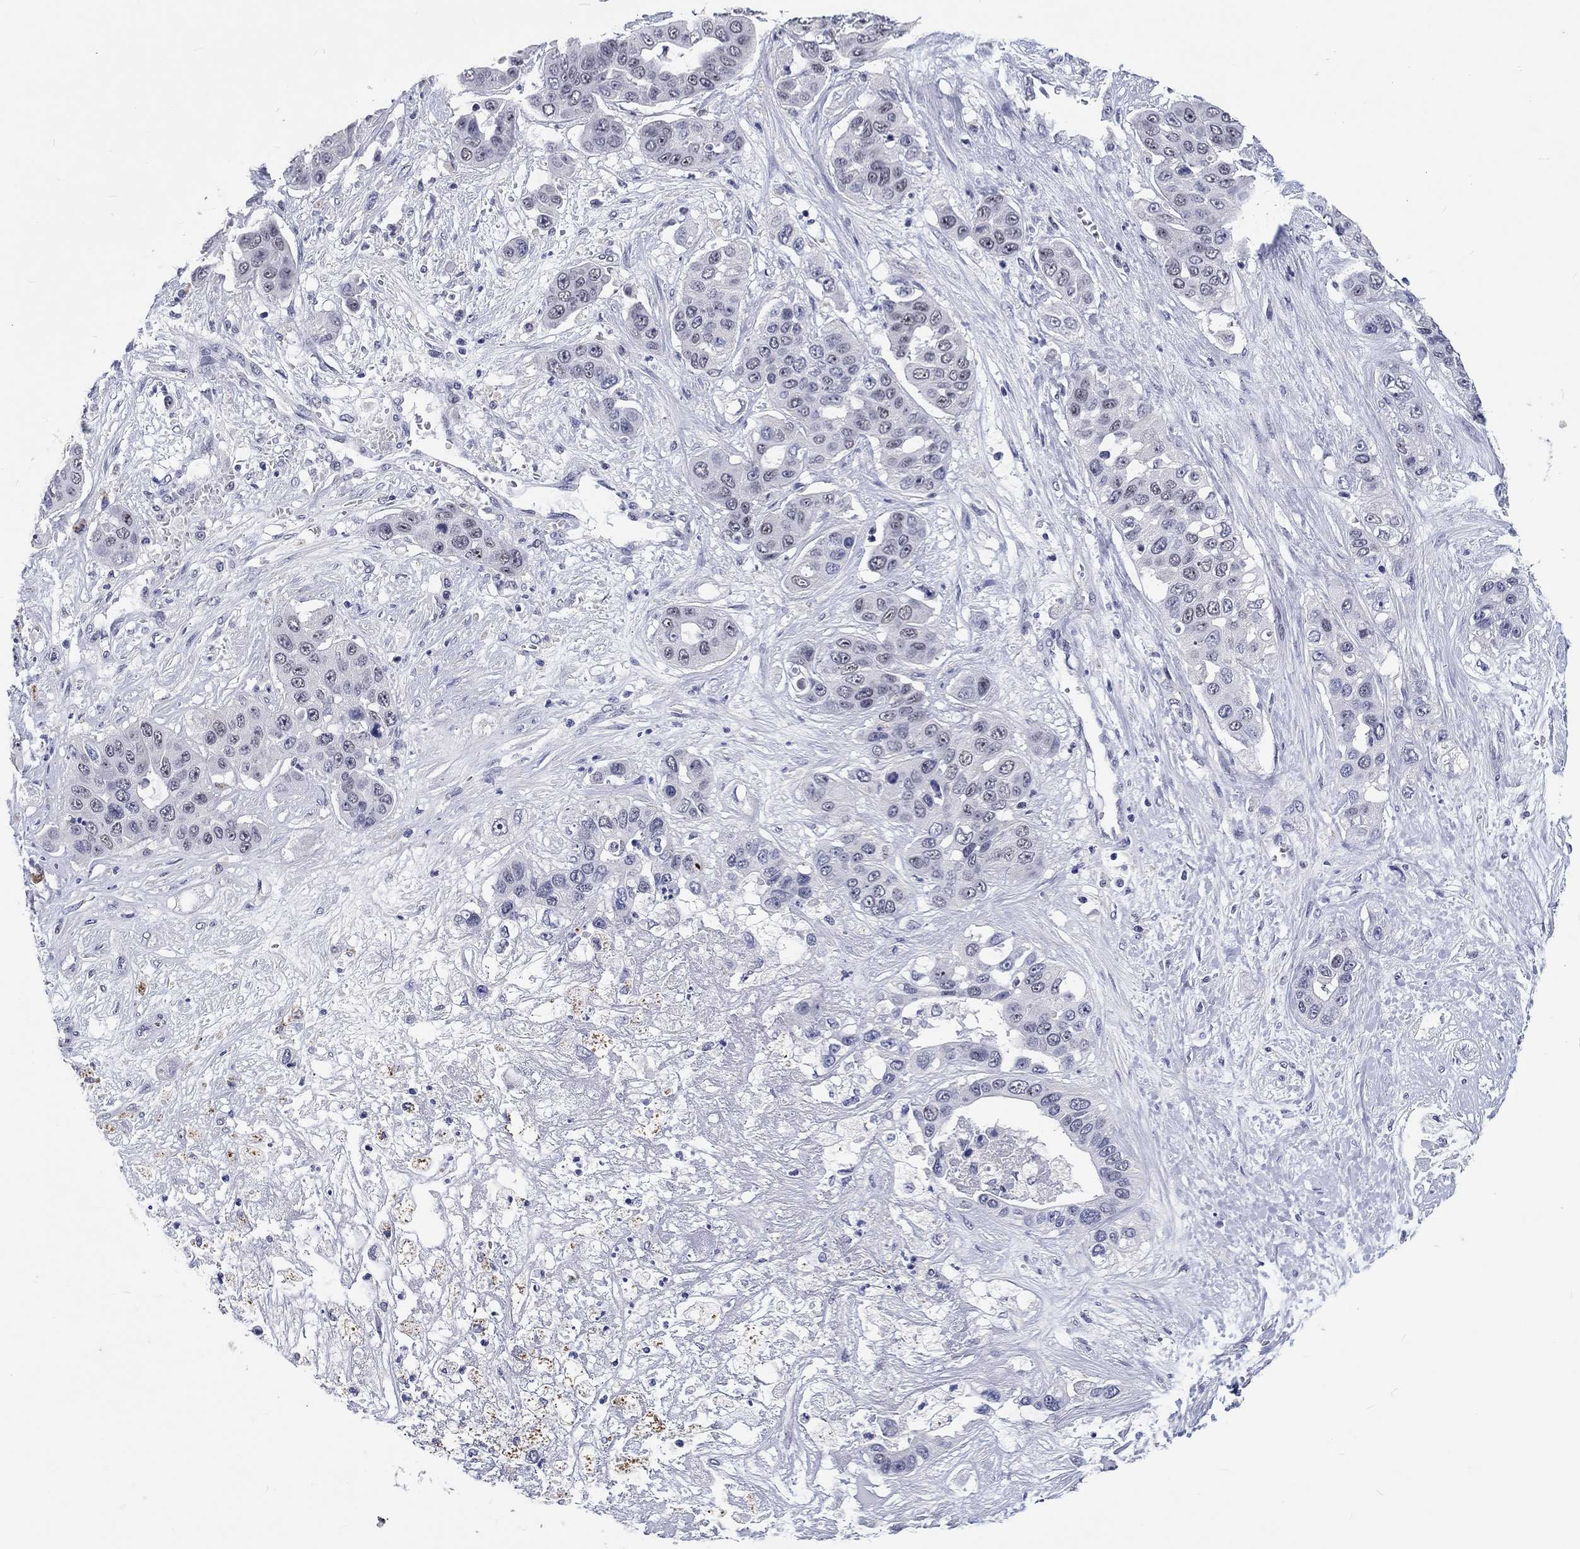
{"staining": {"intensity": "negative", "quantity": "none", "location": "none"}, "tissue": "liver cancer", "cell_type": "Tumor cells", "image_type": "cancer", "snomed": [{"axis": "morphology", "description": "Cholangiocarcinoma"}, {"axis": "topography", "description": "Liver"}], "caption": "An image of human cholangiocarcinoma (liver) is negative for staining in tumor cells.", "gene": "GRIN1", "patient": {"sex": "female", "age": 52}}